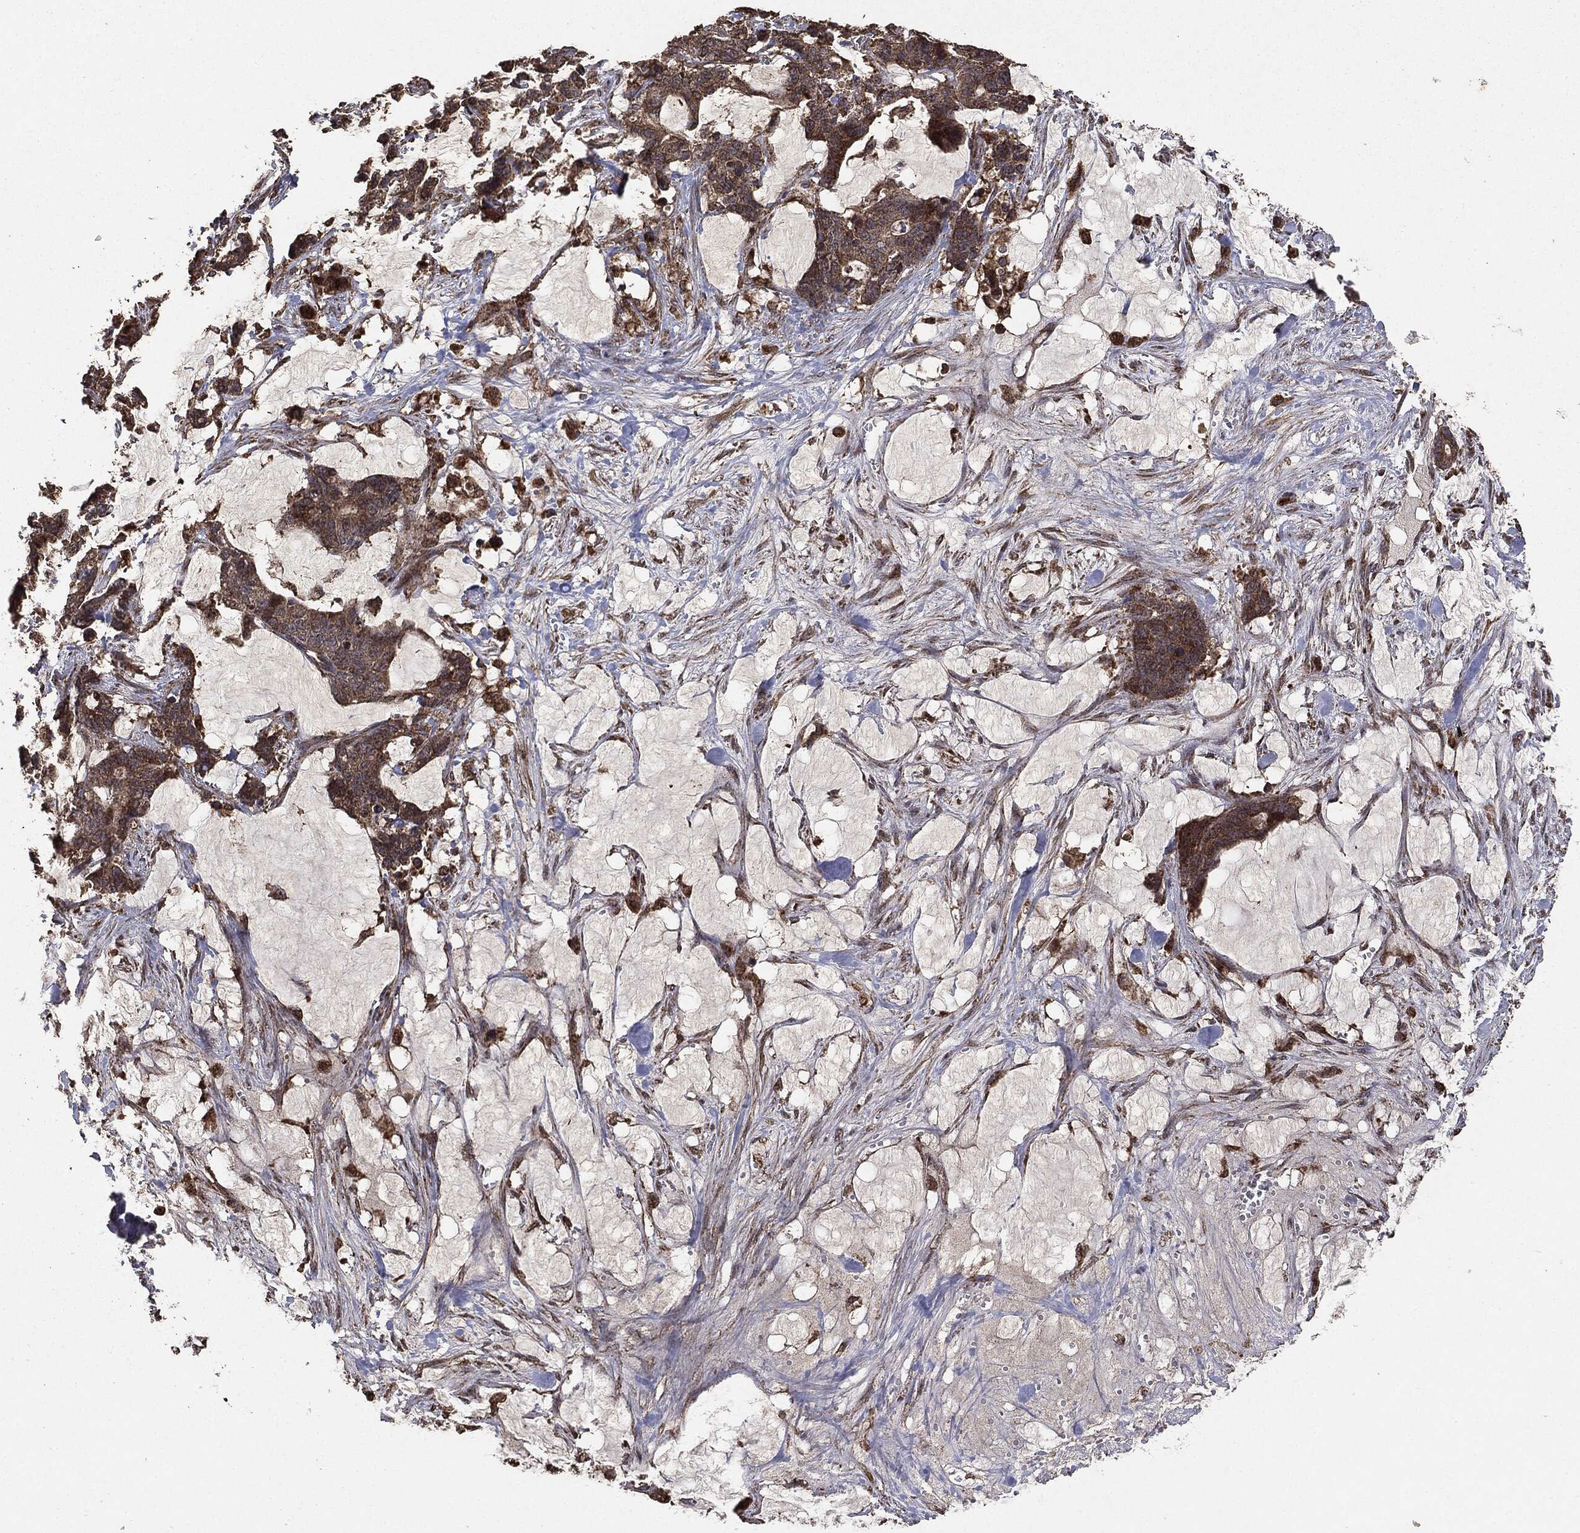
{"staining": {"intensity": "moderate", "quantity": ">75%", "location": "cytoplasmic/membranous"}, "tissue": "stomach cancer", "cell_type": "Tumor cells", "image_type": "cancer", "snomed": [{"axis": "morphology", "description": "Normal tissue, NOS"}, {"axis": "morphology", "description": "Adenocarcinoma, NOS"}, {"axis": "topography", "description": "Stomach"}], "caption": "This photomicrograph displays immunohistochemistry (IHC) staining of human stomach cancer (adenocarcinoma), with medium moderate cytoplasmic/membranous positivity in approximately >75% of tumor cells.", "gene": "MTOR", "patient": {"sex": "female", "age": 64}}